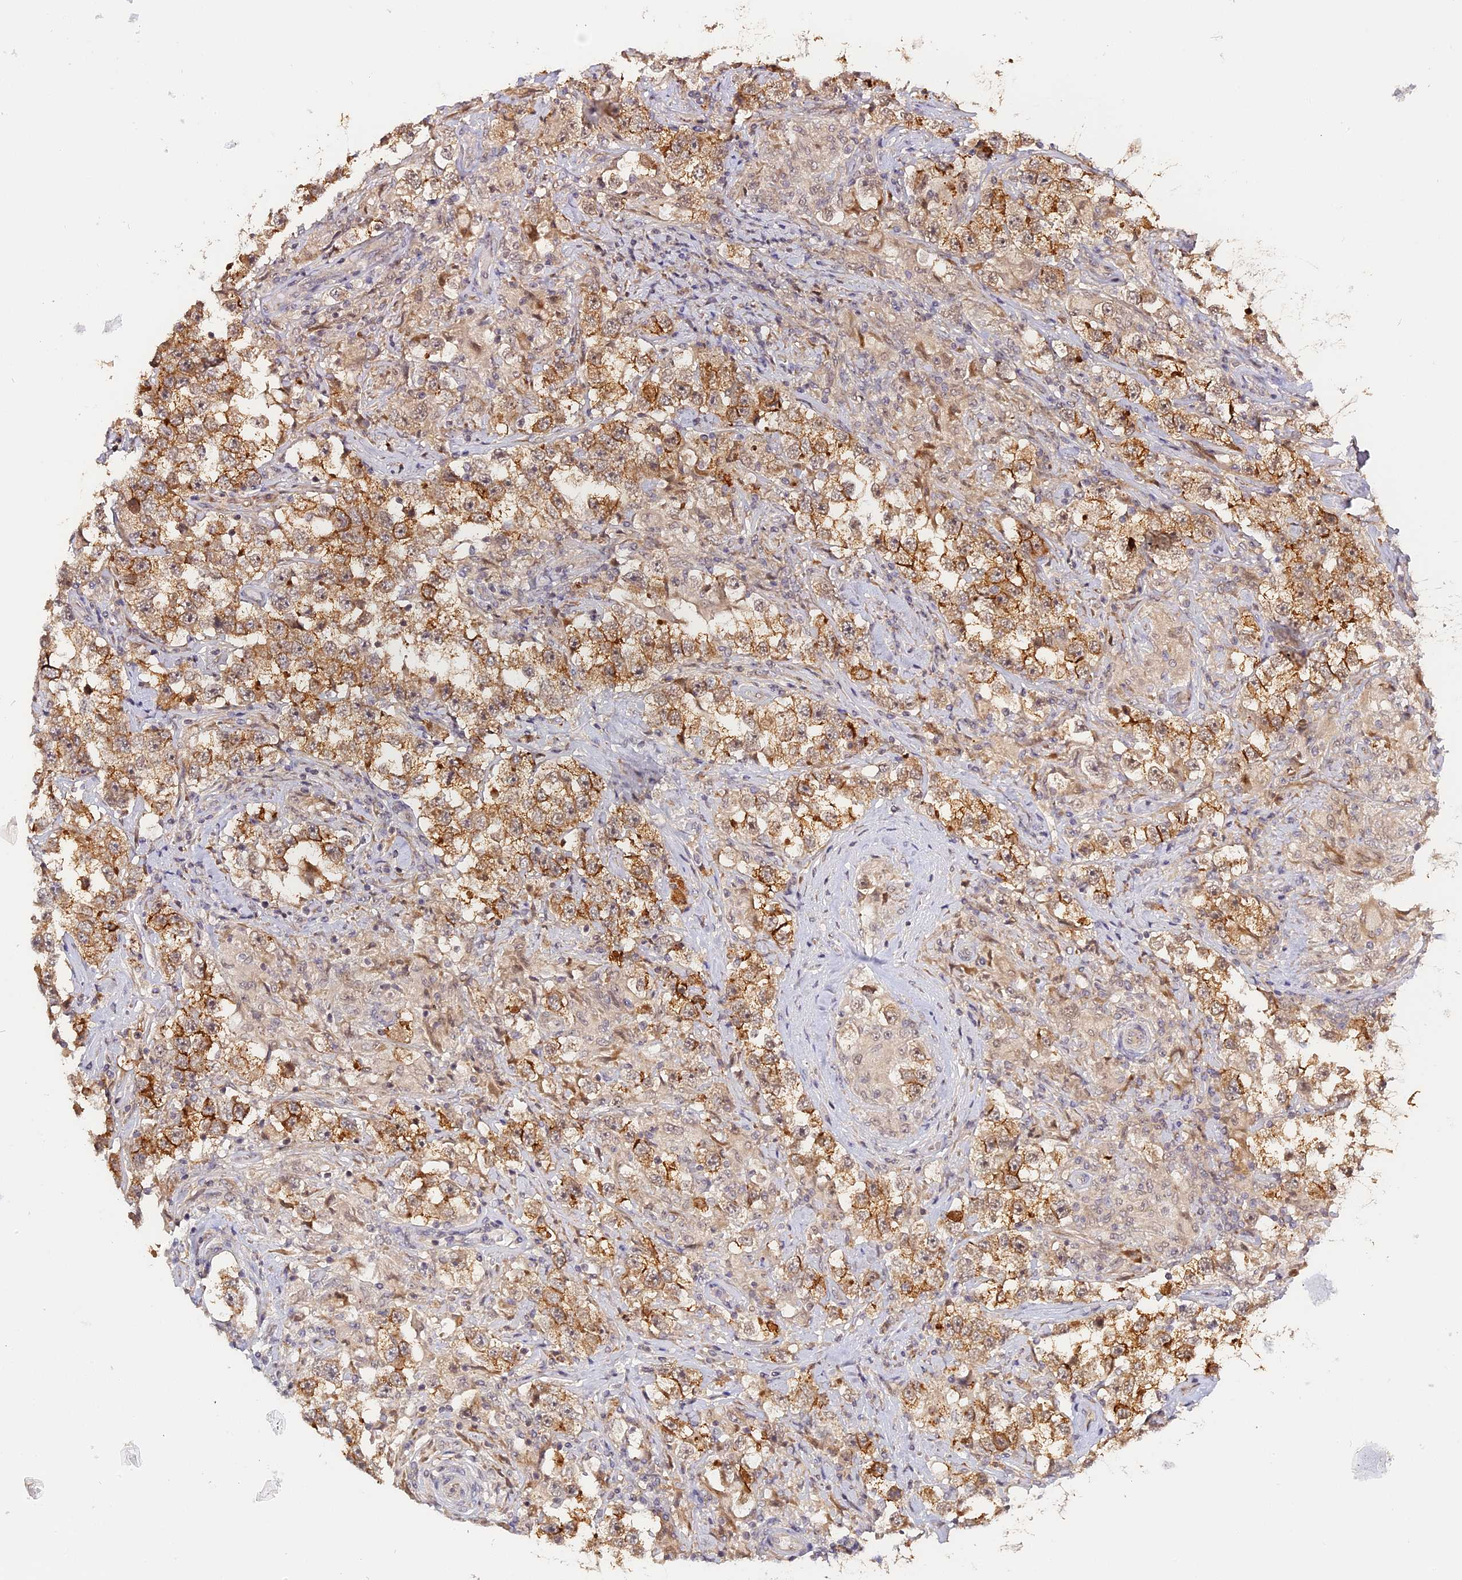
{"staining": {"intensity": "moderate", "quantity": "25%-75%", "location": "cytoplasmic/membranous"}, "tissue": "testis cancer", "cell_type": "Tumor cells", "image_type": "cancer", "snomed": [{"axis": "morphology", "description": "Seminoma, NOS"}, {"axis": "topography", "description": "Testis"}], "caption": "About 25%-75% of tumor cells in testis cancer (seminoma) show moderate cytoplasmic/membranous protein staining as visualized by brown immunohistochemical staining.", "gene": "IMPACT", "patient": {"sex": "male", "age": 46}}